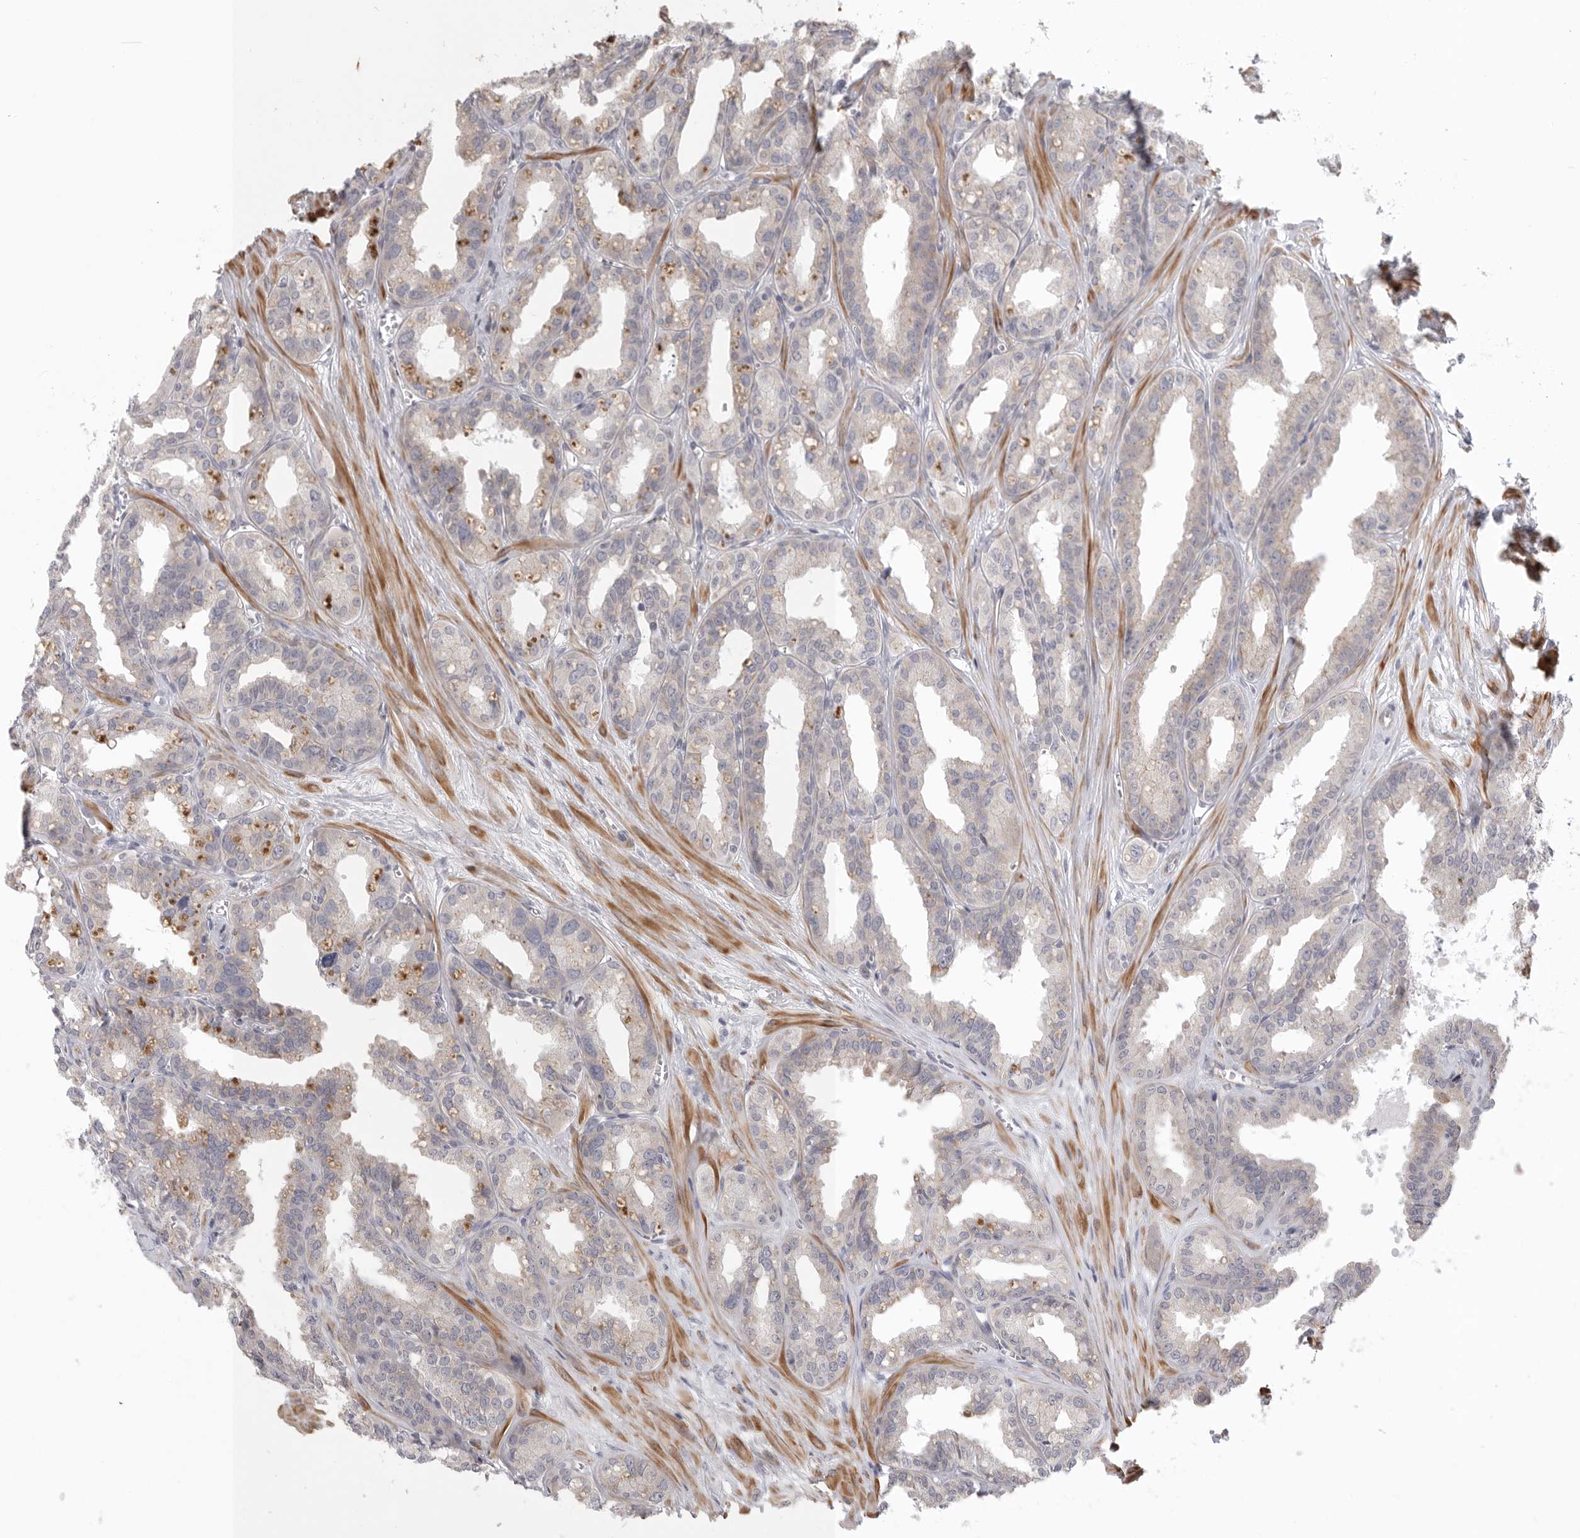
{"staining": {"intensity": "weak", "quantity": "<25%", "location": "cytoplasmic/membranous"}, "tissue": "seminal vesicle", "cell_type": "Glandular cells", "image_type": "normal", "snomed": [{"axis": "morphology", "description": "Normal tissue, NOS"}, {"axis": "topography", "description": "Prostate"}, {"axis": "topography", "description": "Seminal veicle"}], "caption": "IHC of benign seminal vesicle demonstrates no positivity in glandular cells. (Brightfield microscopy of DAB (3,3'-diaminobenzidine) immunohistochemistry at high magnification).", "gene": "STAB2", "patient": {"sex": "male", "age": 51}}